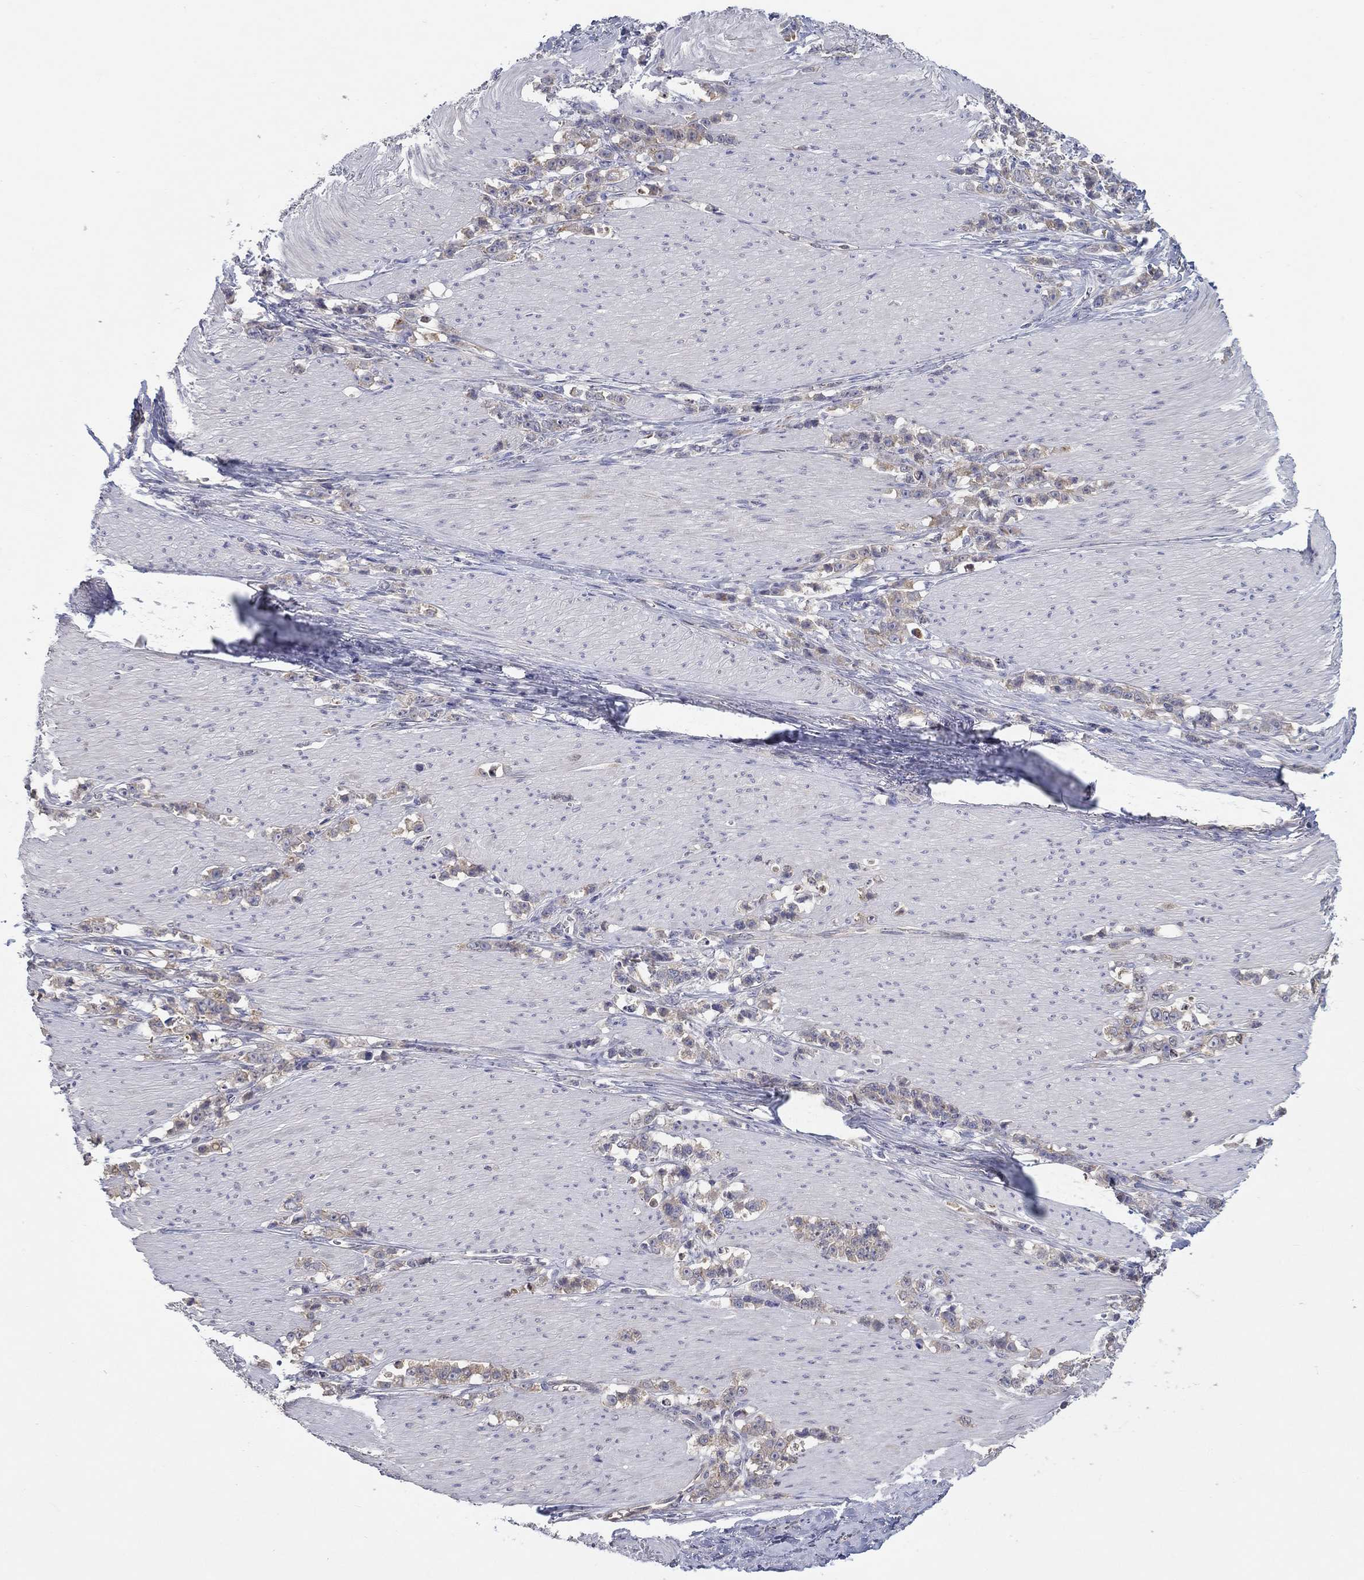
{"staining": {"intensity": "weak", "quantity": "<25%", "location": "cytoplasmic/membranous"}, "tissue": "stomach cancer", "cell_type": "Tumor cells", "image_type": "cancer", "snomed": [{"axis": "morphology", "description": "Adenocarcinoma, NOS"}, {"axis": "topography", "description": "Stomach, lower"}], "caption": "This histopathology image is of stomach cancer (adenocarcinoma) stained with immunohistochemistry (IHC) to label a protein in brown with the nuclei are counter-stained blue. There is no positivity in tumor cells.", "gene": "ERMP1", "patient": {"sex": "male", "age": 88}}